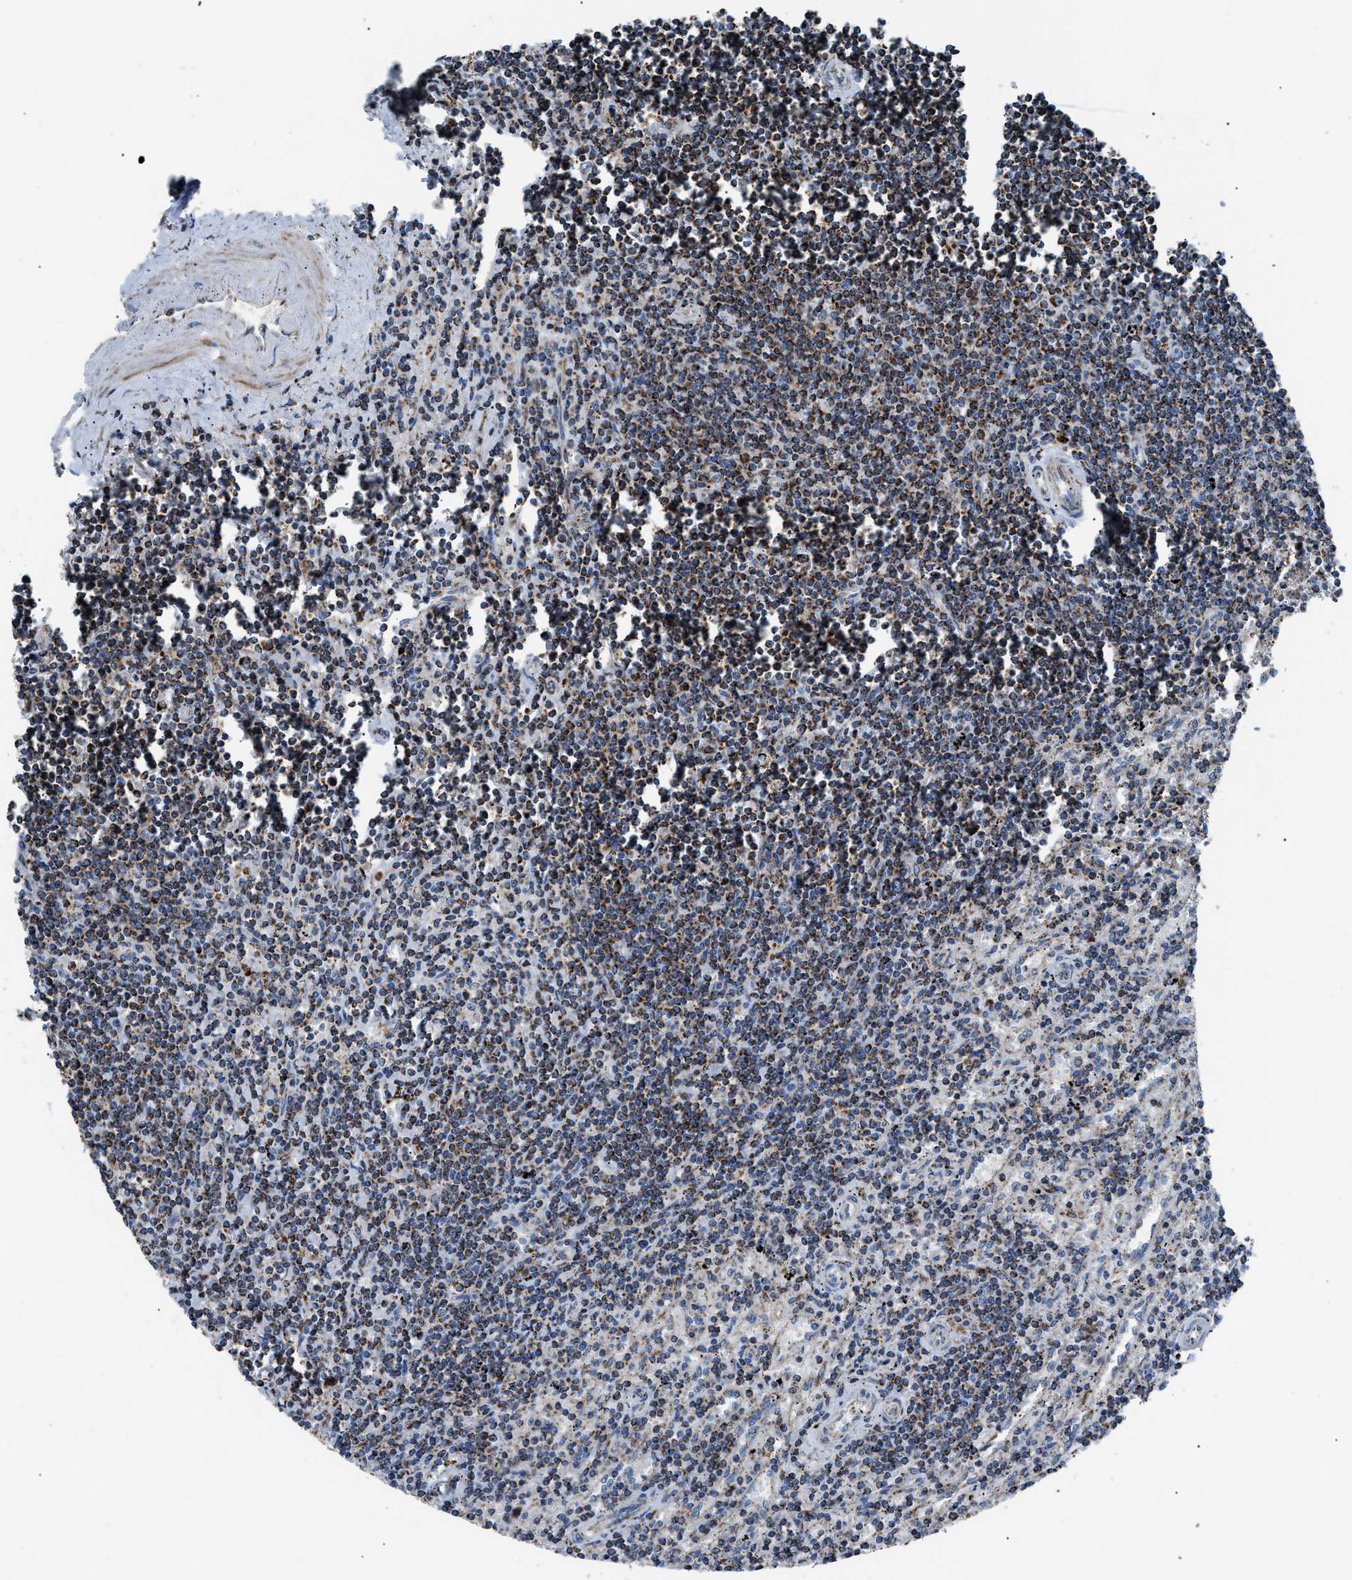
{"staining": {"intensity": "strong", "quantity": ">75%", "location": "cytoplasmic/membranous"}, "tissue": "lymphoma", "cell_type": "Tumor cells", "image_type": "cancer", "snomed": [{"axis": "morphology", "description": "Malignant lymphoma, non-Hodgkin's type, Low grade"}, {"axis": "topography", "description": "Spleen"}], "caption": "IHC of lymphoma demonstrates high levels of strong cytoplasmic/membranous expression in approximately >75% of tumor cells.", "gene": "PHB2", "patient": {"sex": "male", "age": 76}}